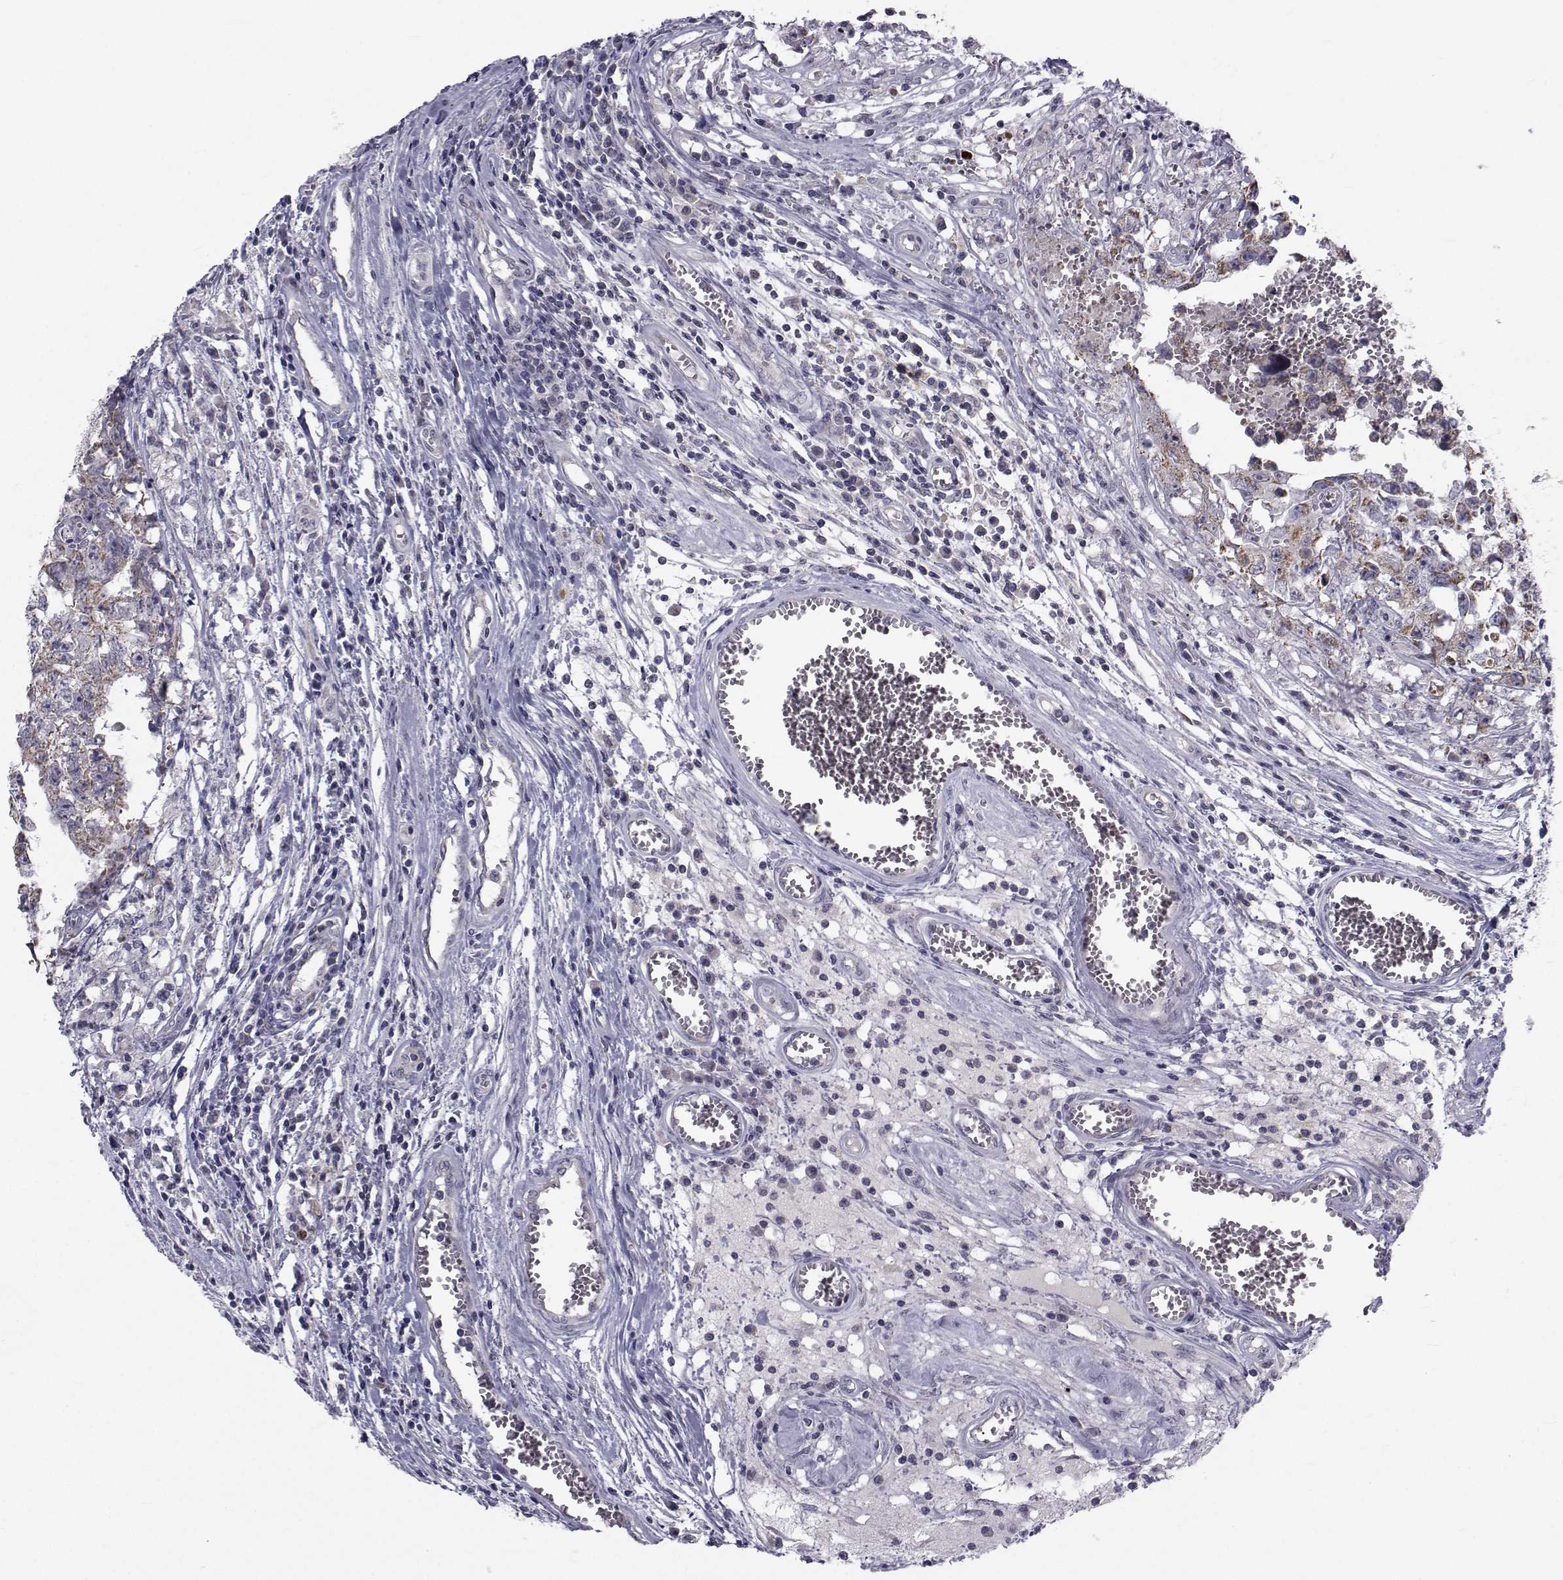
{"staining": {"intensity": "weak", "quantity": "25%-75%", "location": "cytoplasmic/membranous"}, "tissue": "testis cancer", "cell_type": "Tumor cells", "image_type": "cancer", "snomed": [{"axis": "morphology", "description": "Carcinoma, Embryonal, NOS"}, {"axis": "topography", "description": "Testis"}], "caption": "Immunohistochemistry (IHC) micrograph of neoplastic tissue: testis cancer stained using immunohistochemistry reveals low levels of weak protein expression localized specifically in the cytoplasmic/membranous of tumor cells, appearing as a cytoplasmic/membranous brown color.", "gene": "ANGPT1", "patient": {"sex": "male", "age": 36}}